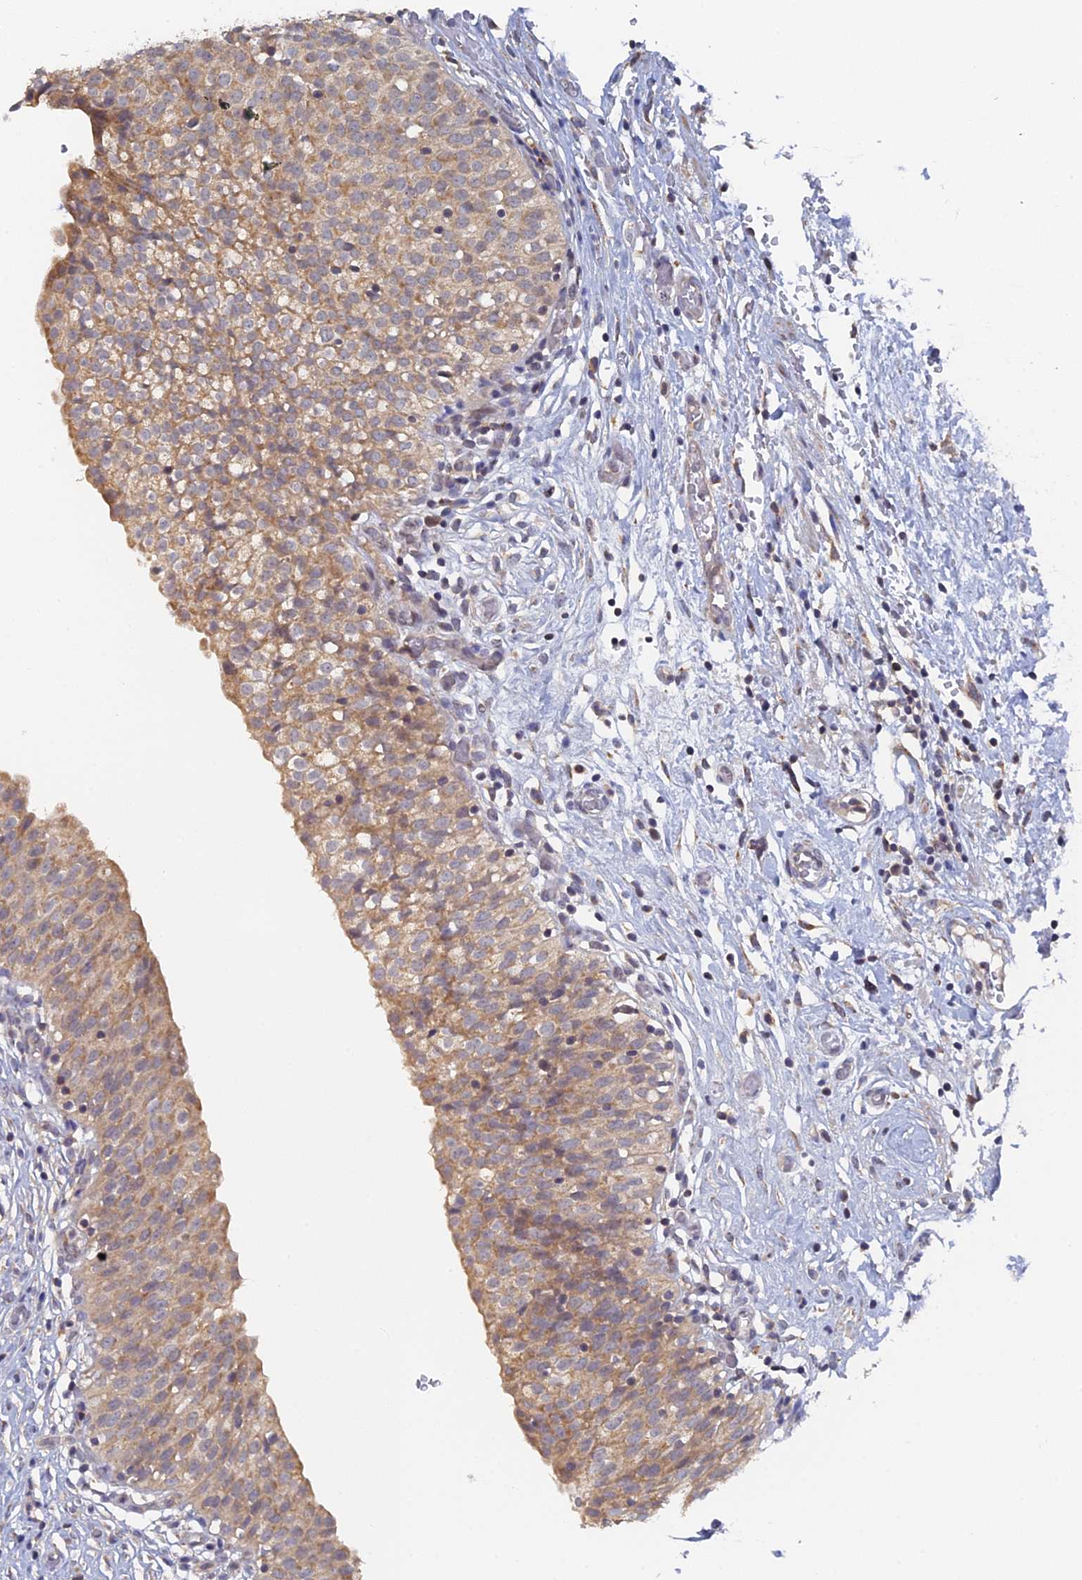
{"staining": {"intensity": "moderate", "quantity": ">75%", "location": "cytoplasmic/membranous"}, "tissue": "urinary bladder", "cell_type": "Urothelial cells", "image_type": "normal", "snomed": [{"axis": "morphology", "description": "Normal tissue, NOS"}, {"axis": "topography", "description": "Urinary bladder"}], "caption": "This is a micrograph of IHC staining of unremarkable urinary bladder, which shows moderate expression in the cytoplasmic/membranous of urothelial cells.", "gene": "MIGA2", "patient": {"sex": "male", "age": 55}}